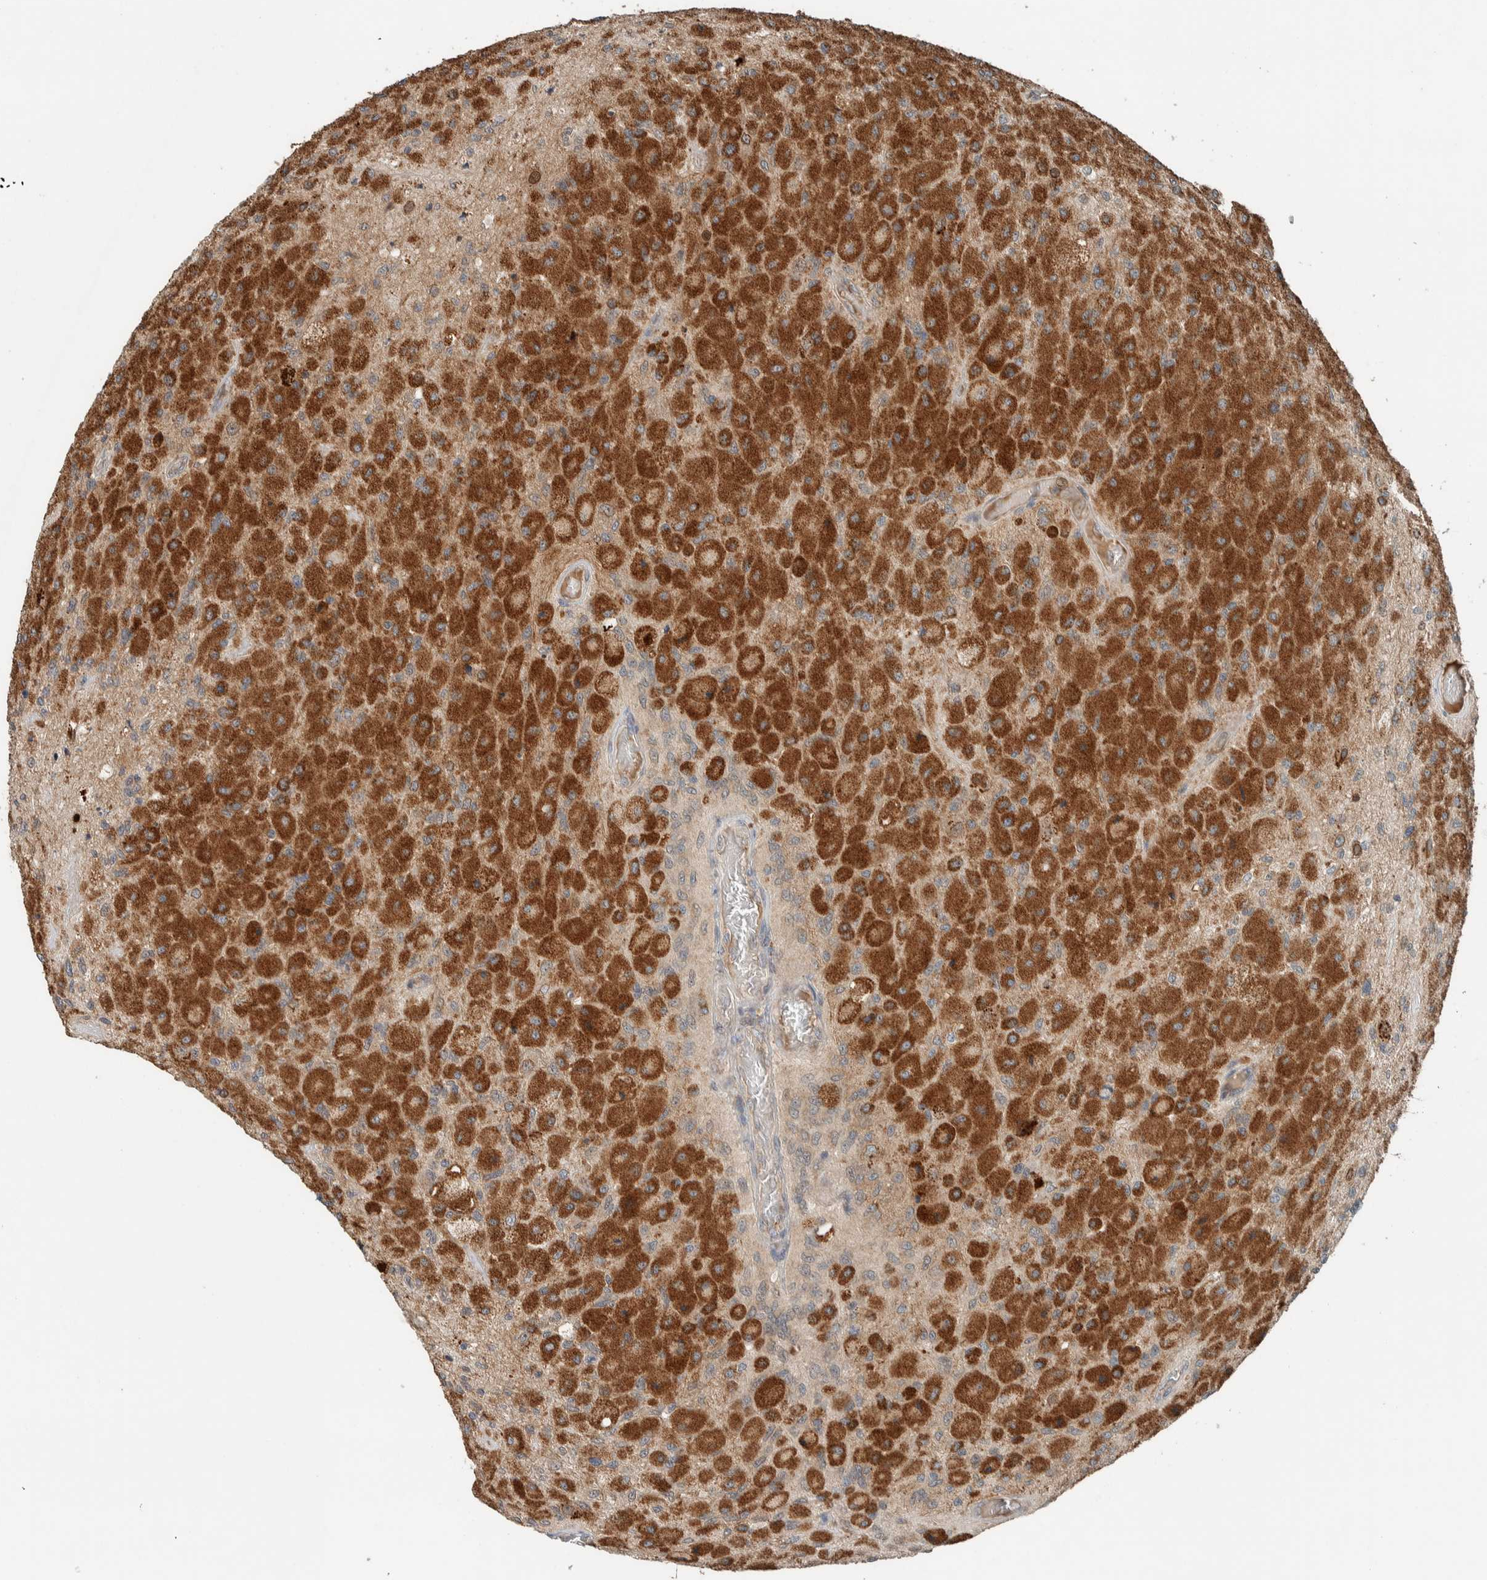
{"staining": {"intensity": "strong", "quantity": ">75%", "location": "cytoplasmic/membranous"}, "tissue": "glioma", "cell_type": "Tumor cells", "image_type": "cancer", "snomed": [{"axis": "morphology", "description": "Normal tissue, NOS"}, {"axis": "morphology", "description": "Glioma, malignant, High grade"}, {"axis": "topography", "description": "Cerebral cortex"}], "caption": "DAB (3,3'-diaminobenzidine) immunohistochemical staining of human glioma exhibits strong cytoplasmic/membranous protein positivity in about >75% of tumor cells. (Stains: DAB in brown, nuclei in blue, Microscopy: brightfield microscopy at high magnification).", "gene": "NBR1", "patient": {"sex": "male", "age": 77}}